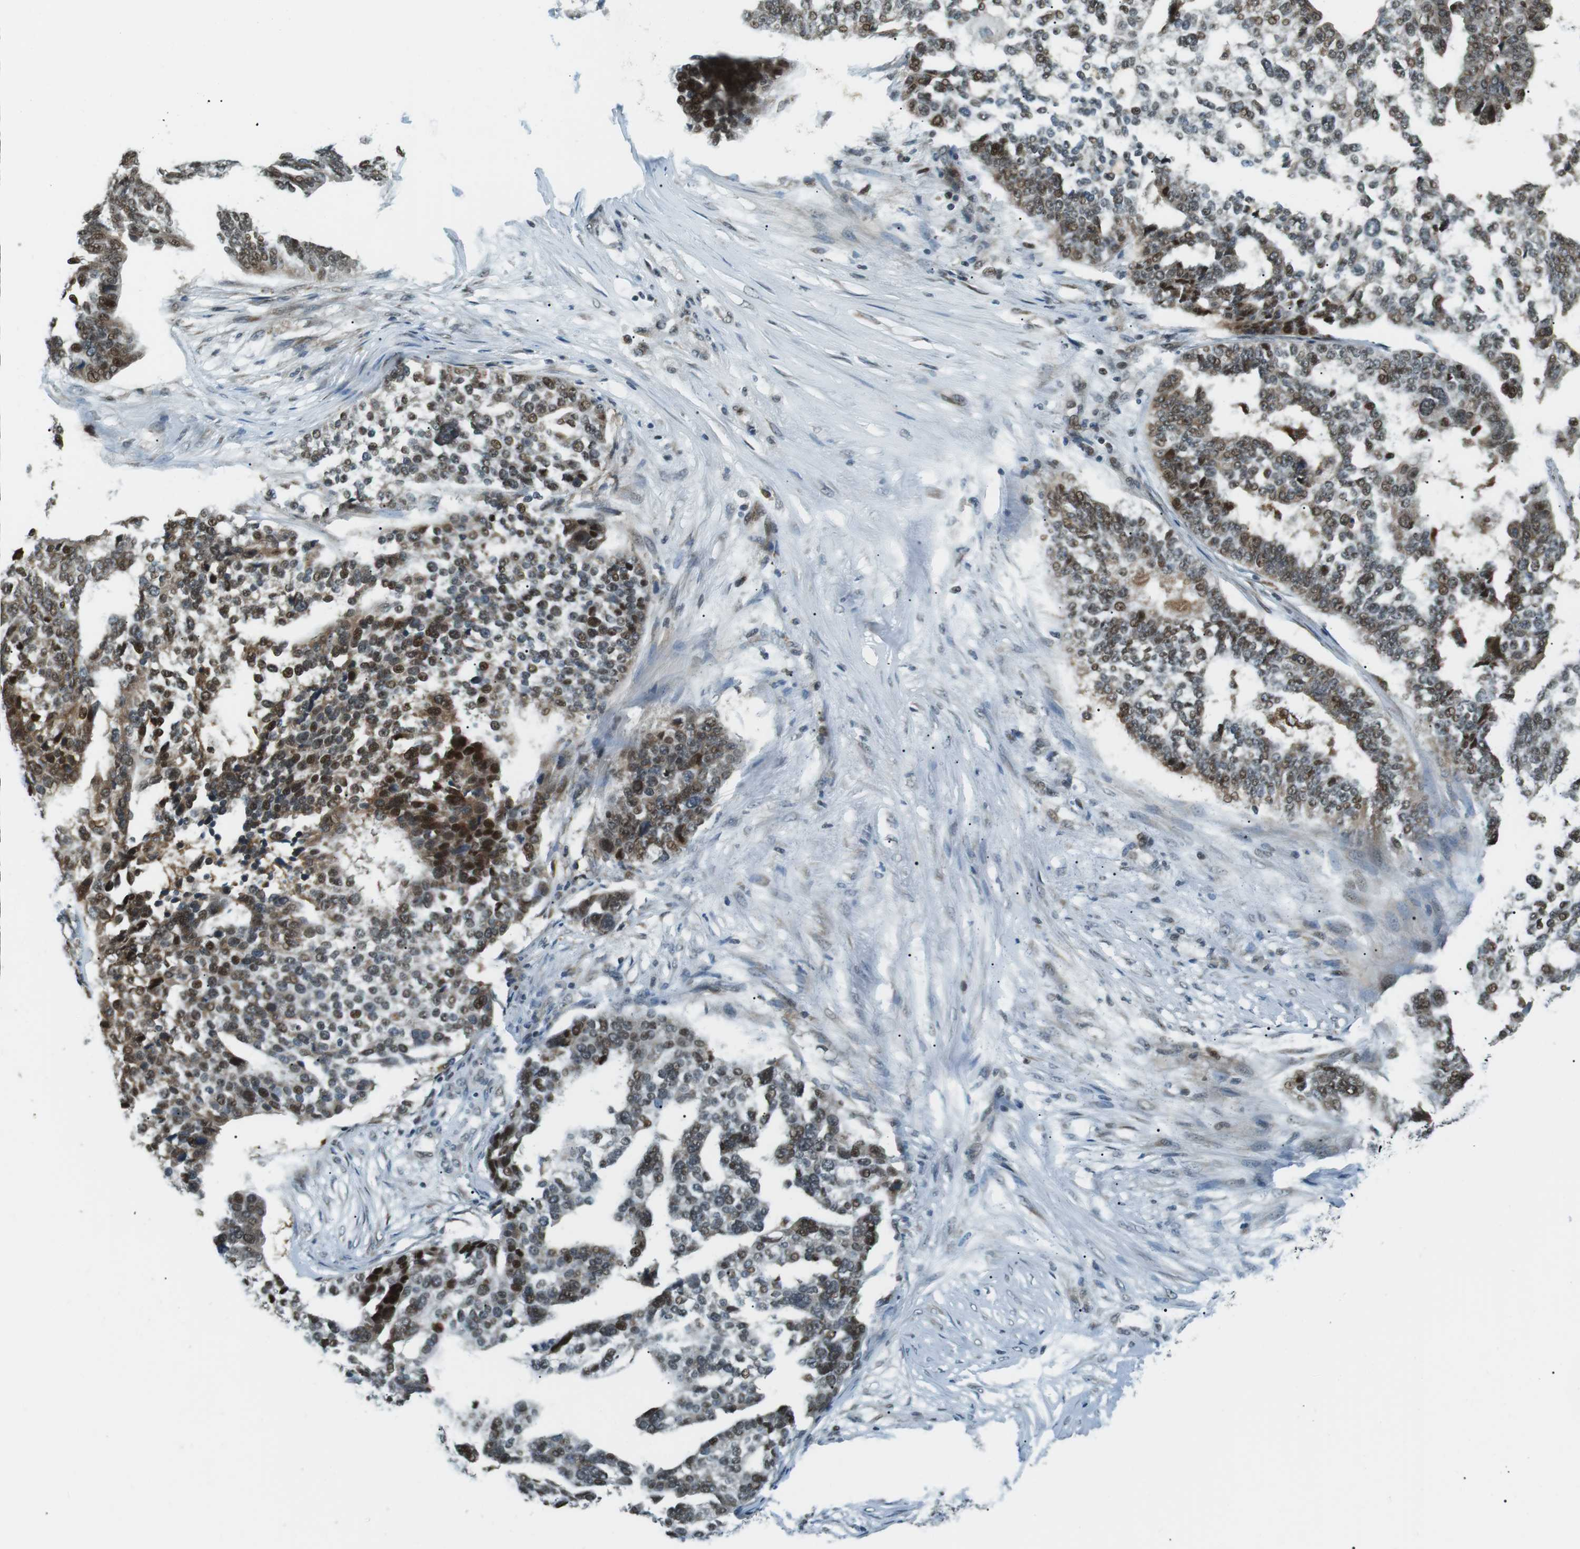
{"staining": {"intensity": "moderate", "quantity": ">75%", "location": "nuclear"}, "tissue": "ovarian cancer", "cell_type": "Tumor cells", "image_type": "cancer", "snomed": [{"axis": "morphology", "description": "Cystadenocarcinoma, serous, NOS"}, {"axis": "topography", "description": "Ovary"}], "caption": "Human ovarian cancer stained for a protein (brown) exhibits moderate nuclear positive expression in approximately >75% of tumor cells.", "gene": "PJA1", "patient": {"sex": "female", "age": 59}}